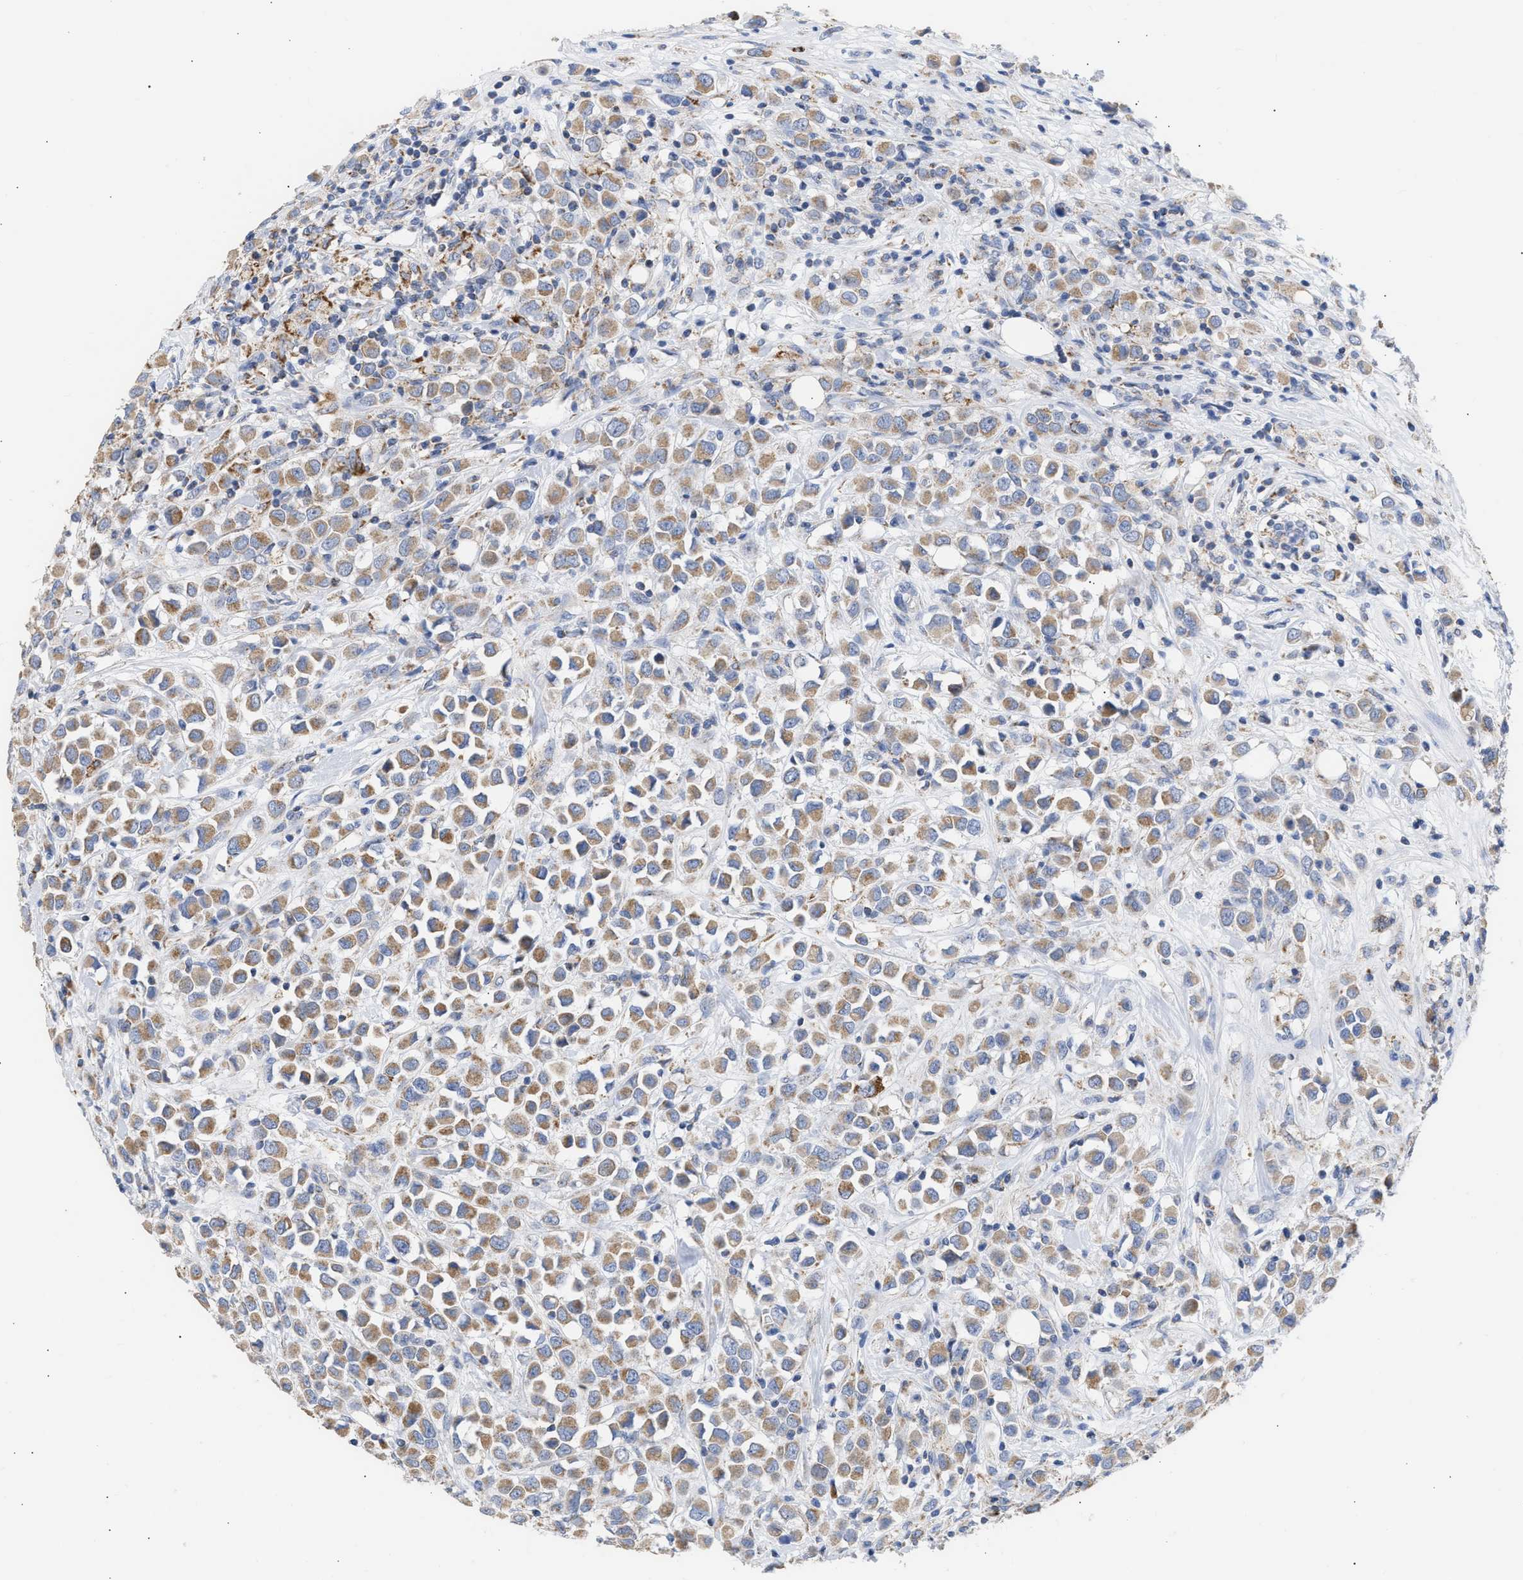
{"staining": {"intensity": "moderate", "quantity": ">75%", "location": "cytoplasmic/membranous"}, "tissue": "breast cancer", "cell_type": "Tumor cells", "image_type": "cancer", "snomed": [{"axis": "morphology", "description": "Duct carcinoma"}, {"axis": "topography", "description": "Breast"}], "caption": "Breast cancer tissue reveals moderate cytoplasmic/membranous staining in about >75% of tumor cells", "gene": "ACOT13", "patient": {"sex": "female", "age": 61}}